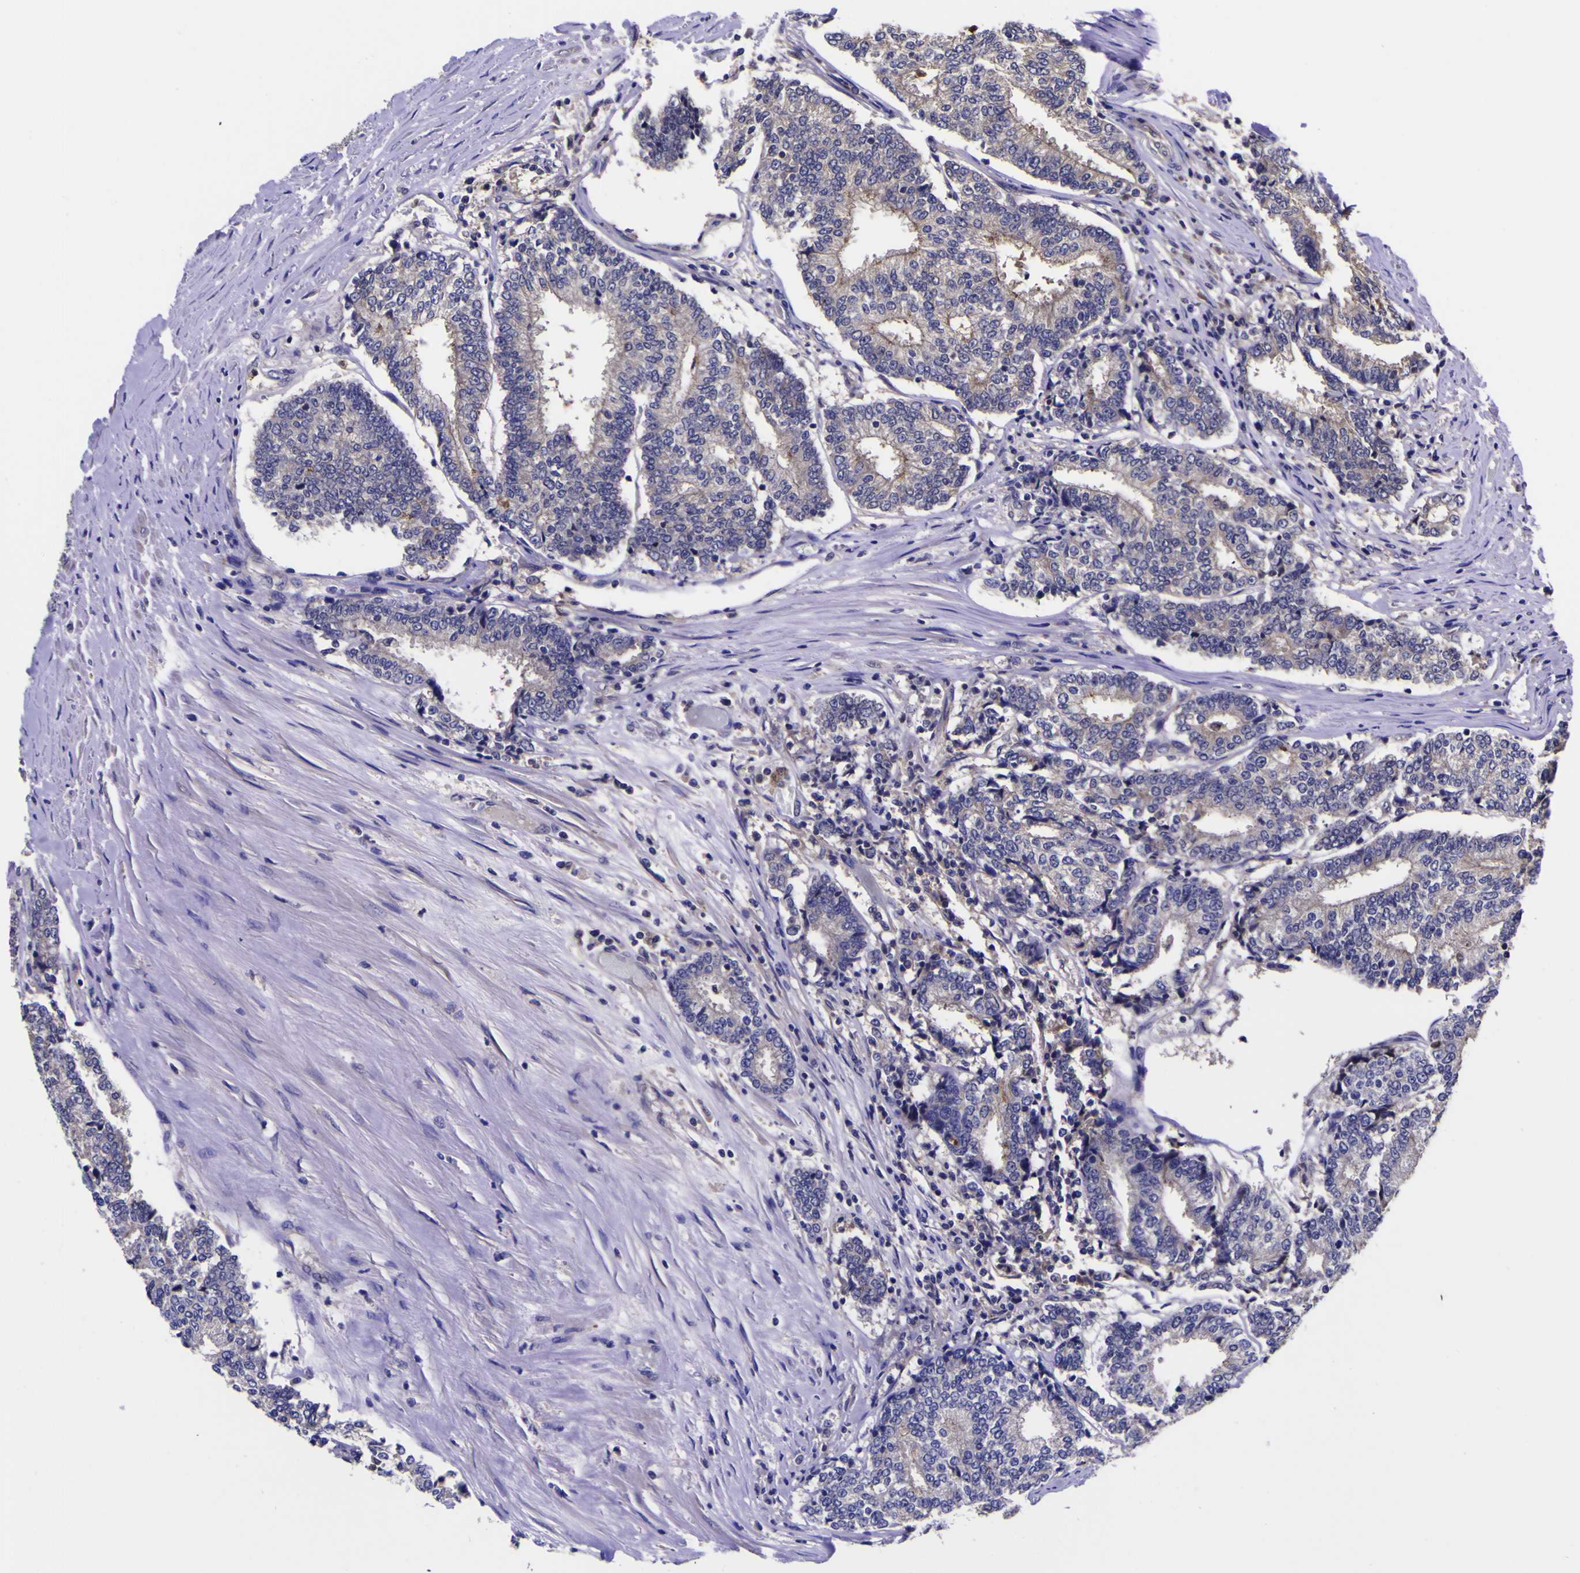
{"staining": {"intensity": "negative", "quantity": "none", "location": "none"}, "tissue": "prostate cancer", "cell_type": "Tumor cells", "image_type": "cancer", "snomed": [{"axis": "morphology", "description": "Normal tissue, NOS"}, {"axis": "morphology", "description": "Adenocarcinoma, High grade"}, {"axis": "topography", "description": "Prostate"}, {"axis": "topography", "description": "Seminal veicle"}], "caption": "Prostate adenocarcinoma (high-grade) was stained to show a protein in brown. There is no significant staining in tumor cells.", "gene": "MAPK14", "patient": {"sex": "male", "age": 55}}